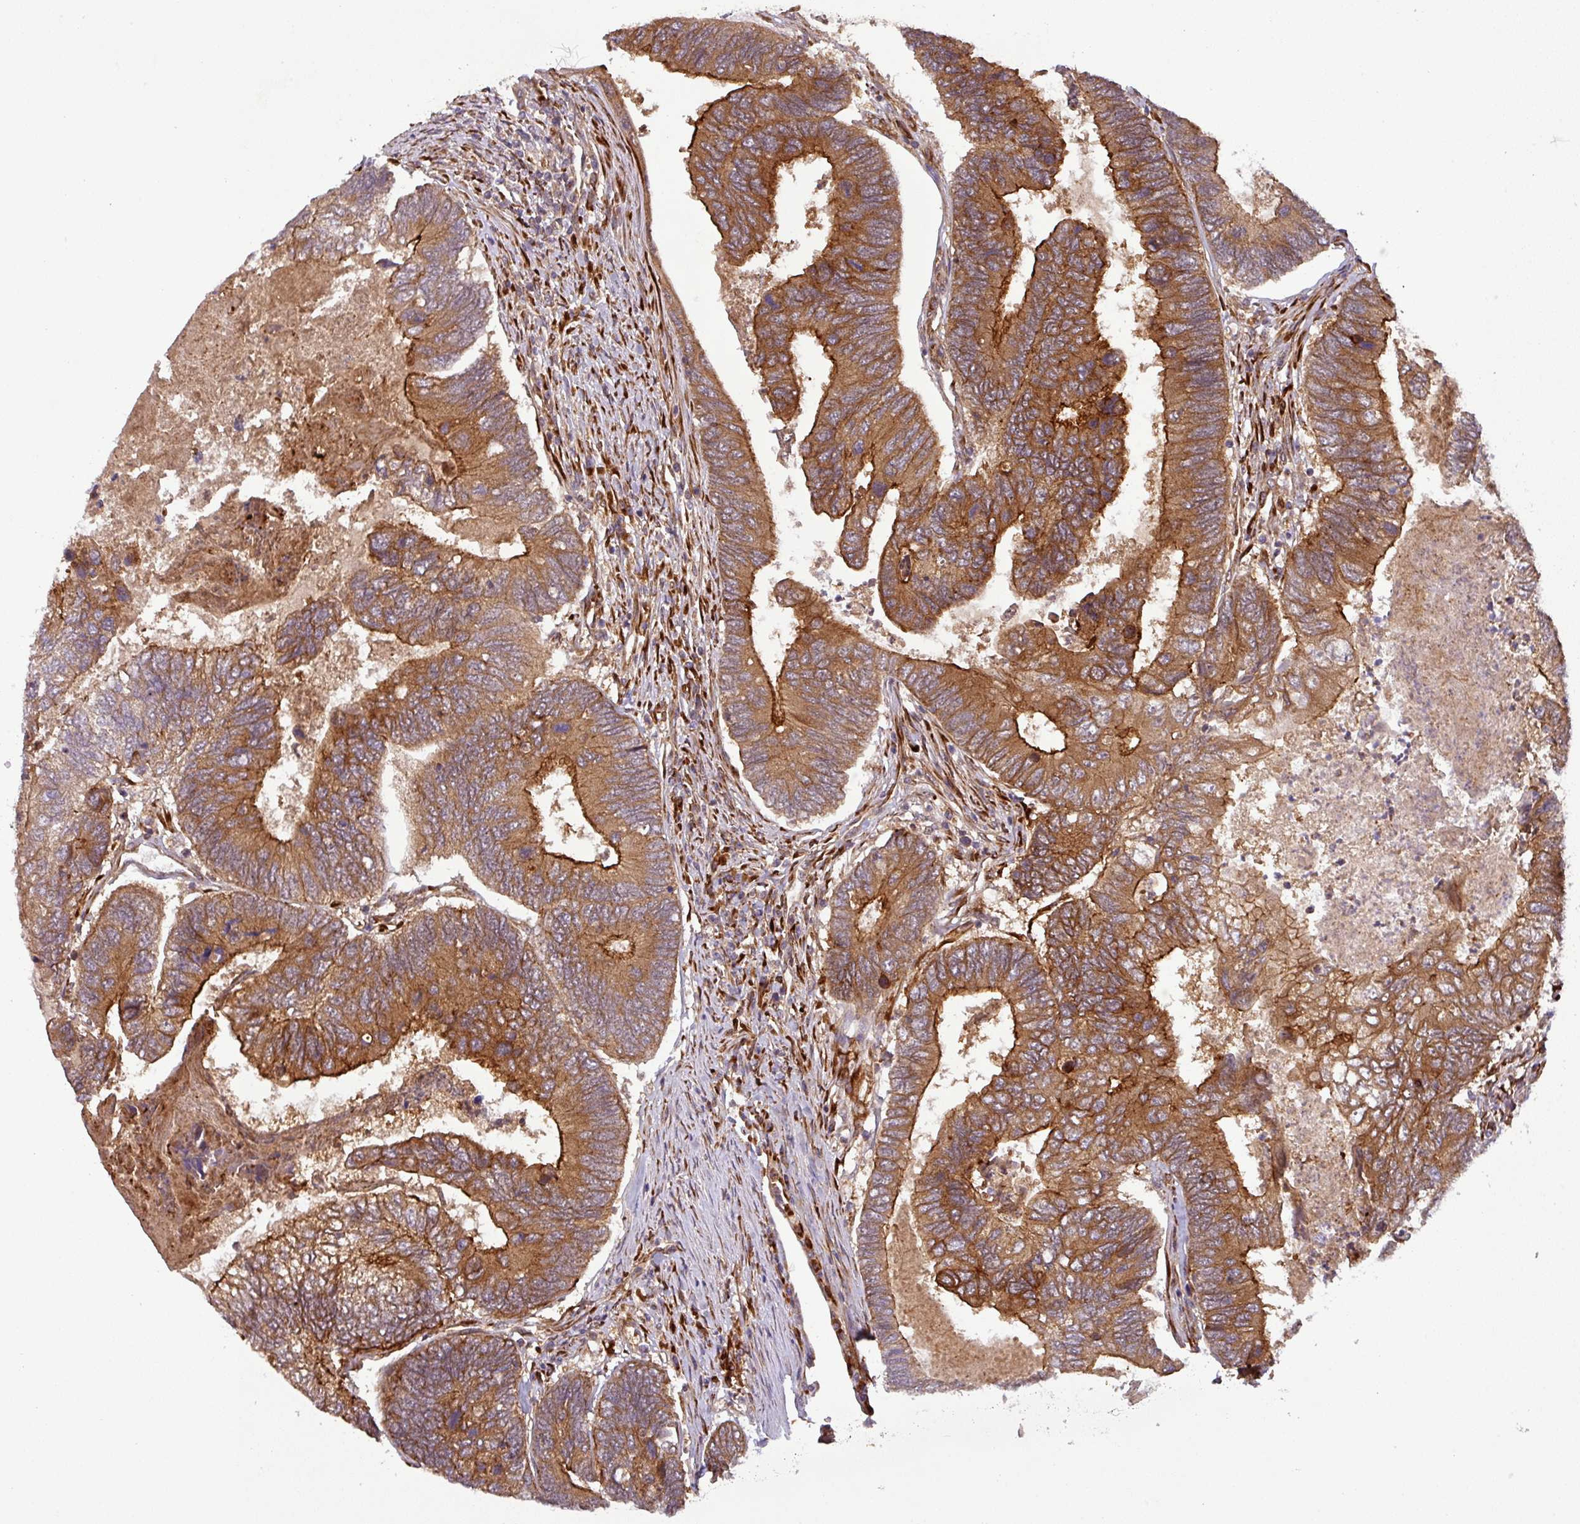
{"staining": {"intensity": "strong", "quantity": ">75%", "location": "cytoplasmic/membranous"}, "tissue": "colorectal cancer", "cell_type": "Tumor cells", "image_type": "cancer", "snomed": [{"axis": "morphology", "description": "Adenocarcinoma, NOS"}, {"axis": "topography", "description": "Colon"}], "caption": "Colorectal adenocarcinoma stained with a protein marker shows strong staining in tumor cells.", "gene": "ART1", "patient": {"sex": "female", "age": 67}}